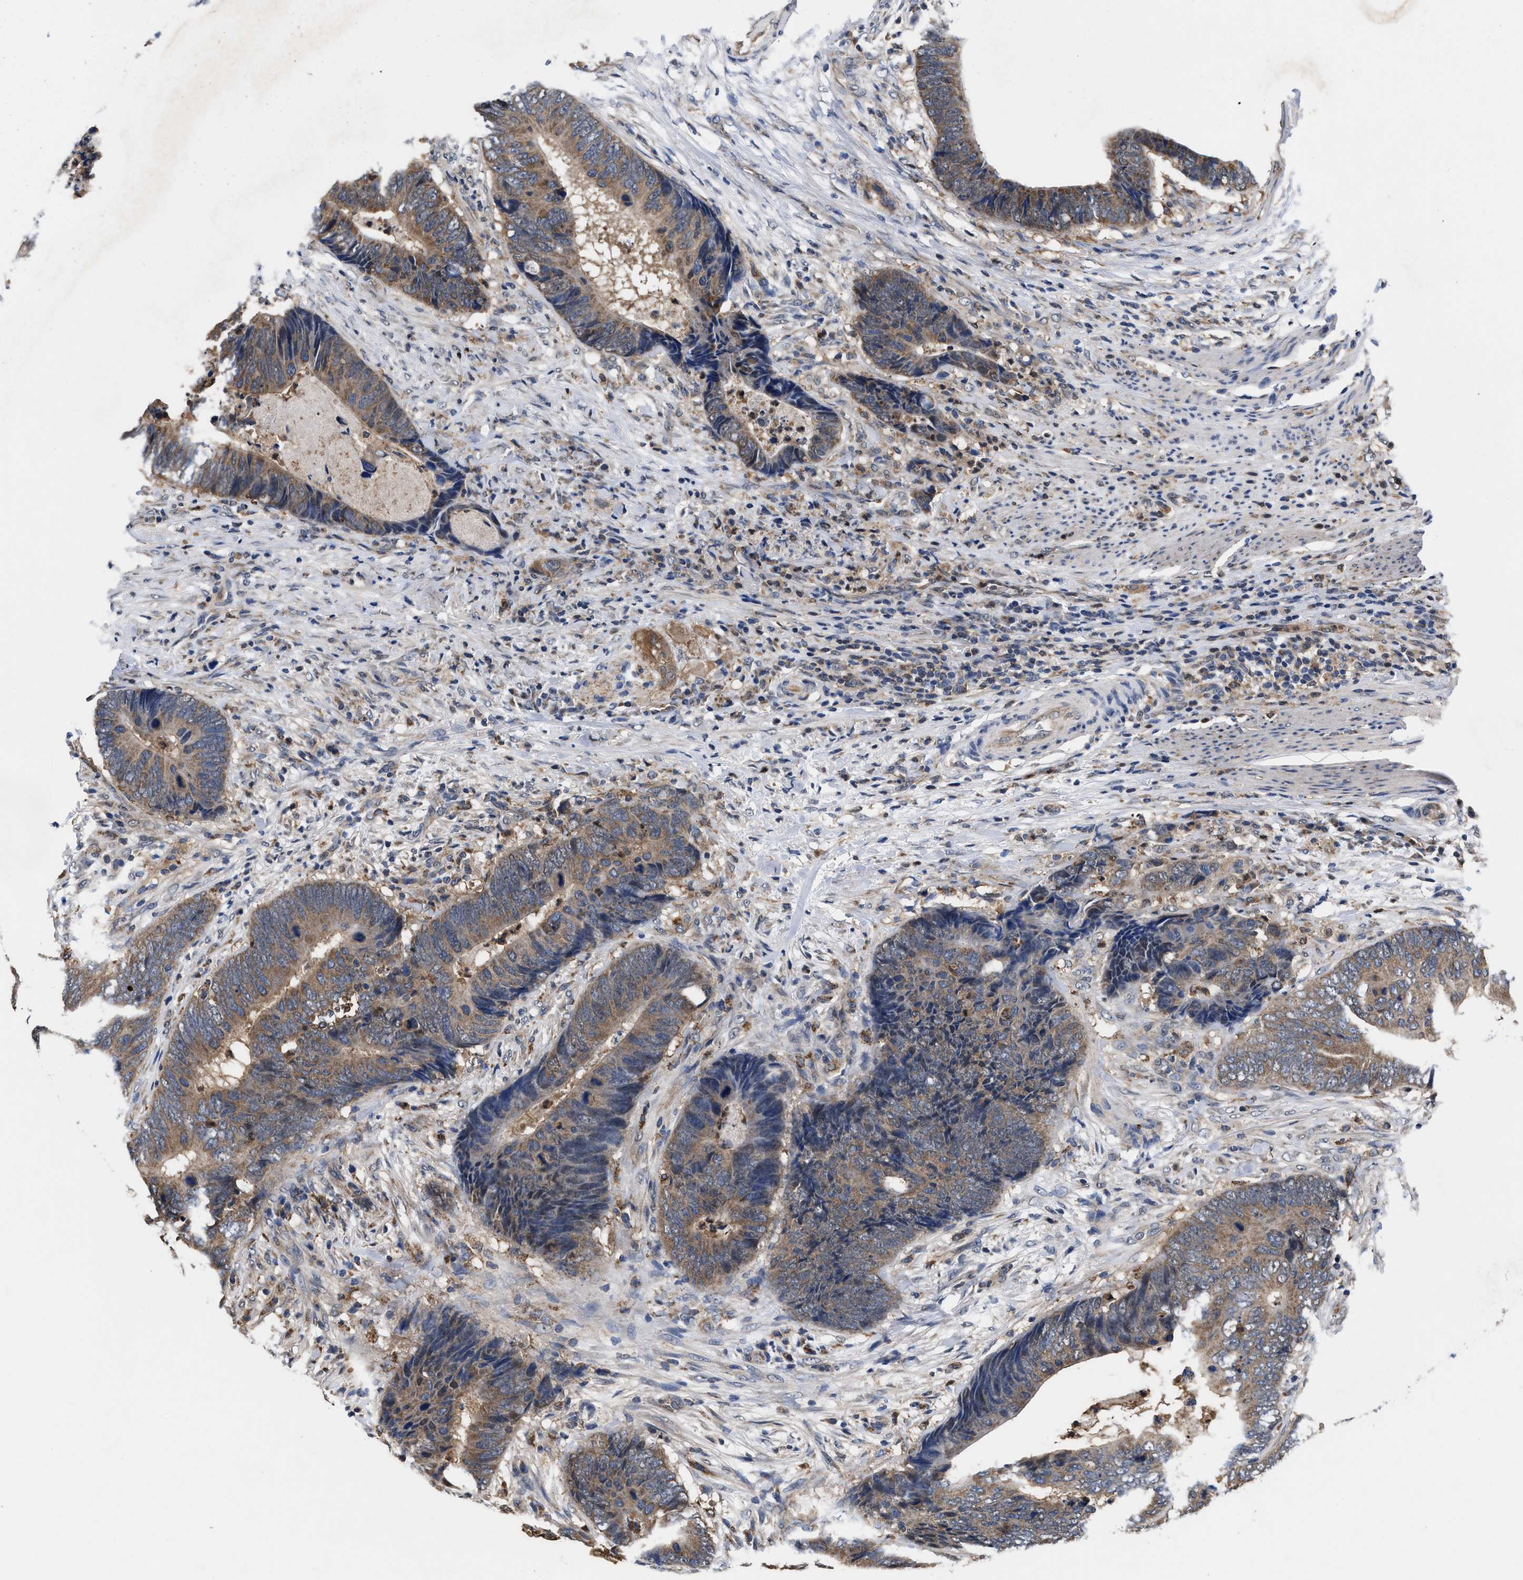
{"staining": {"intensity": "weak", "quantity": ">75%", "location": "cytoplasmic/membranous"}, "tissue": "colorectal cancer", "cell_type": "Tumor cells", "image_type": "cancer", "snomed": [{"axis": "morphology", "description": "Adenocarcinoma, NOS"}, {"axis": "topography", "description": "Colon"}], "caption": "A low amount of weak cytoplasmic/membranous expression is present in about >75% of tumor cells in colorectal cancer tissue. The protein is stained brown, and the nuclei are stained in blue (DAB (3,3'-diaminobenzidine) IHC with brightfield microscopy, high magnification).", "gene": "ACLY", "patient": {"sex": "male", "age": 56}}